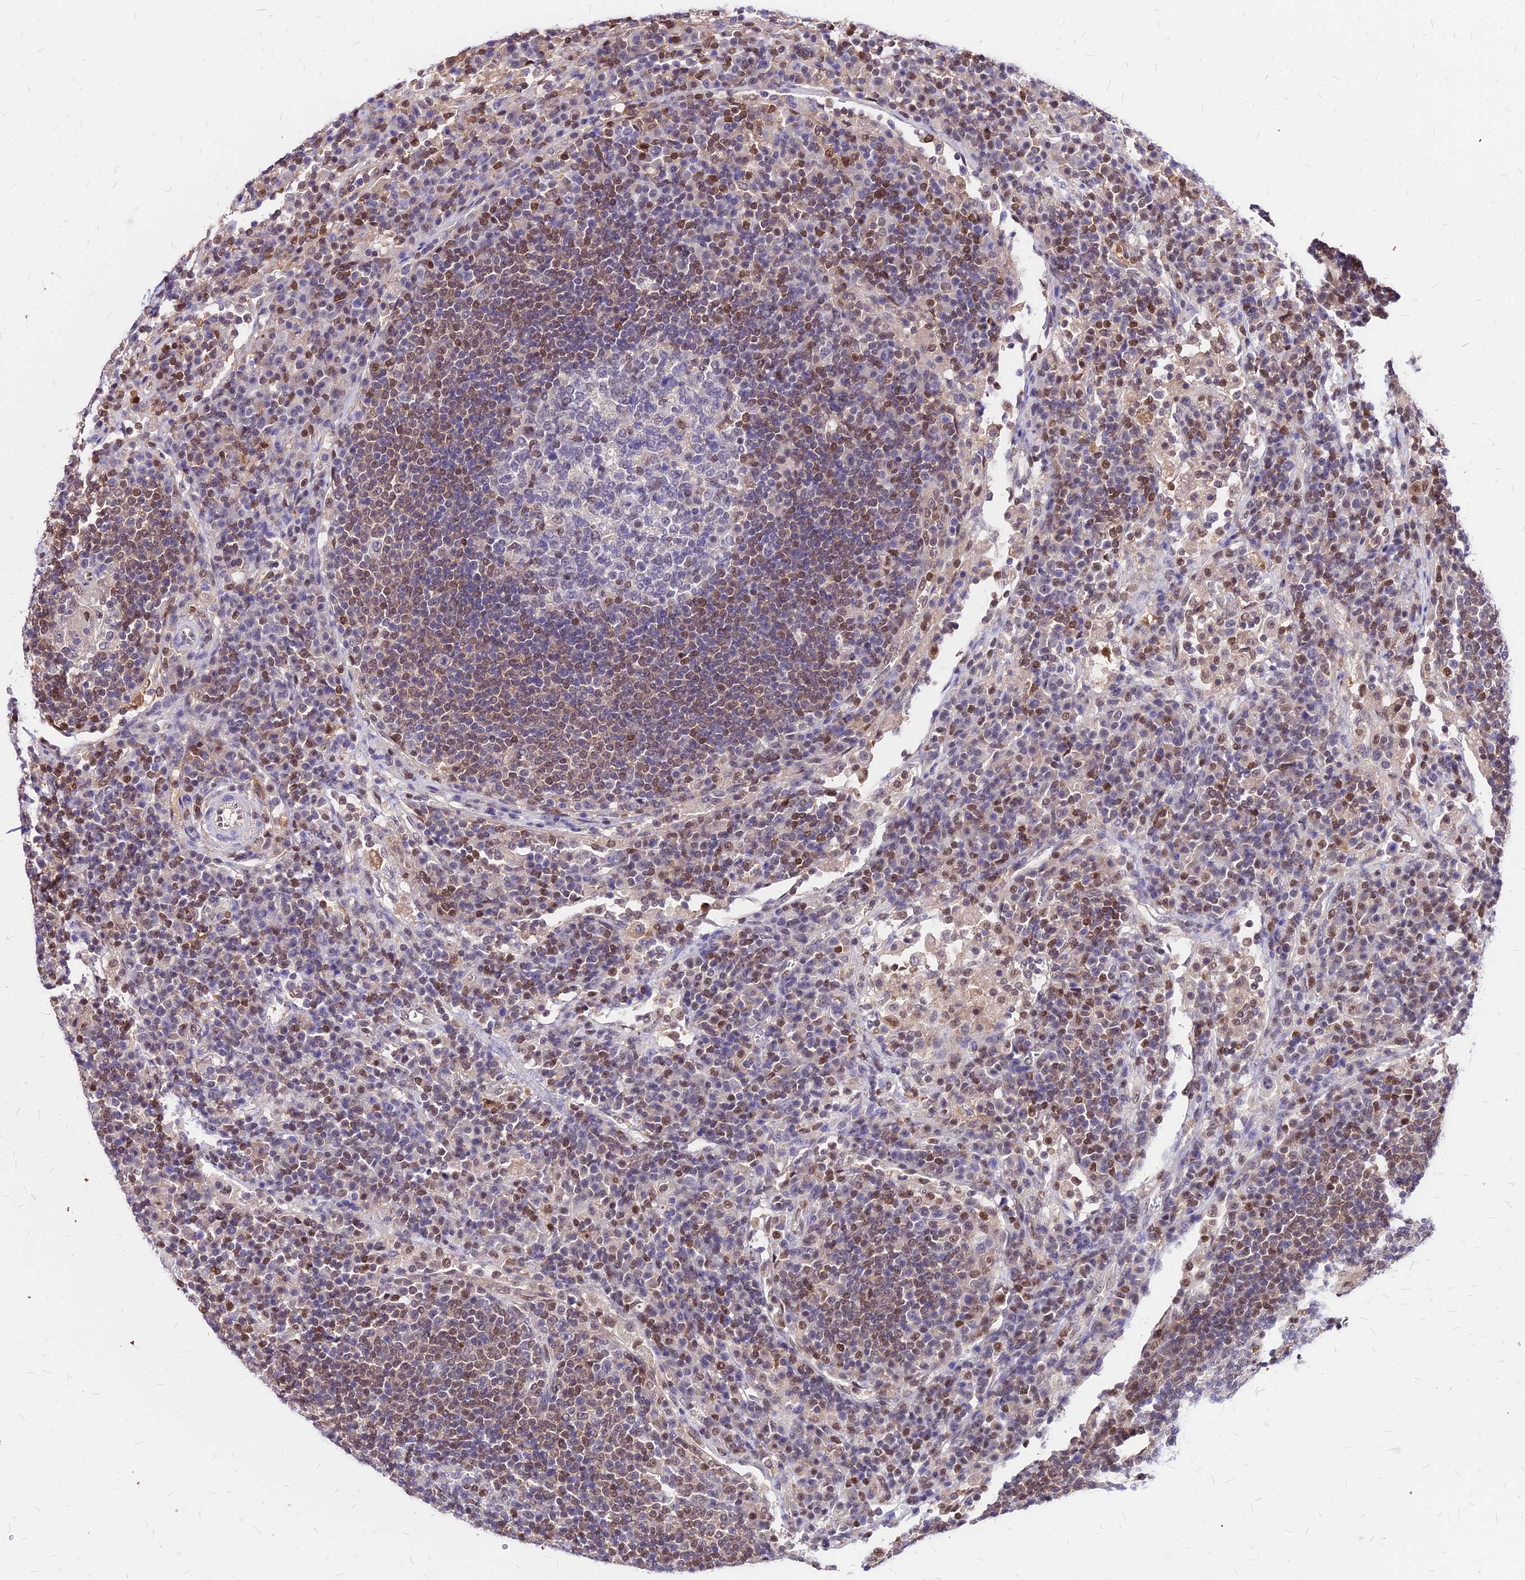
{"staining": {"intensity": "moderate", "quantity": "<25%", "location": "nuclear"}, "tissue": "lymph node", "cell_type": "Germinal center cells", "image_type": "normal", "snomed": [{"axis": "morphology", "description": "Normal tissue, NOS"}, {"axis": "topography", "description": "Lymph node"}], "caption": "Brown immunohistochemical staining in normal human lymph node shows moderate nuclear expression in about <25% of germinal center cells. (Stains: DAB in brown, nuclei in blue, Microscopy: brightfield microscopy at high magnification).", "gene": "PAXX", "patient": {"sex": "female", "age": 53}}